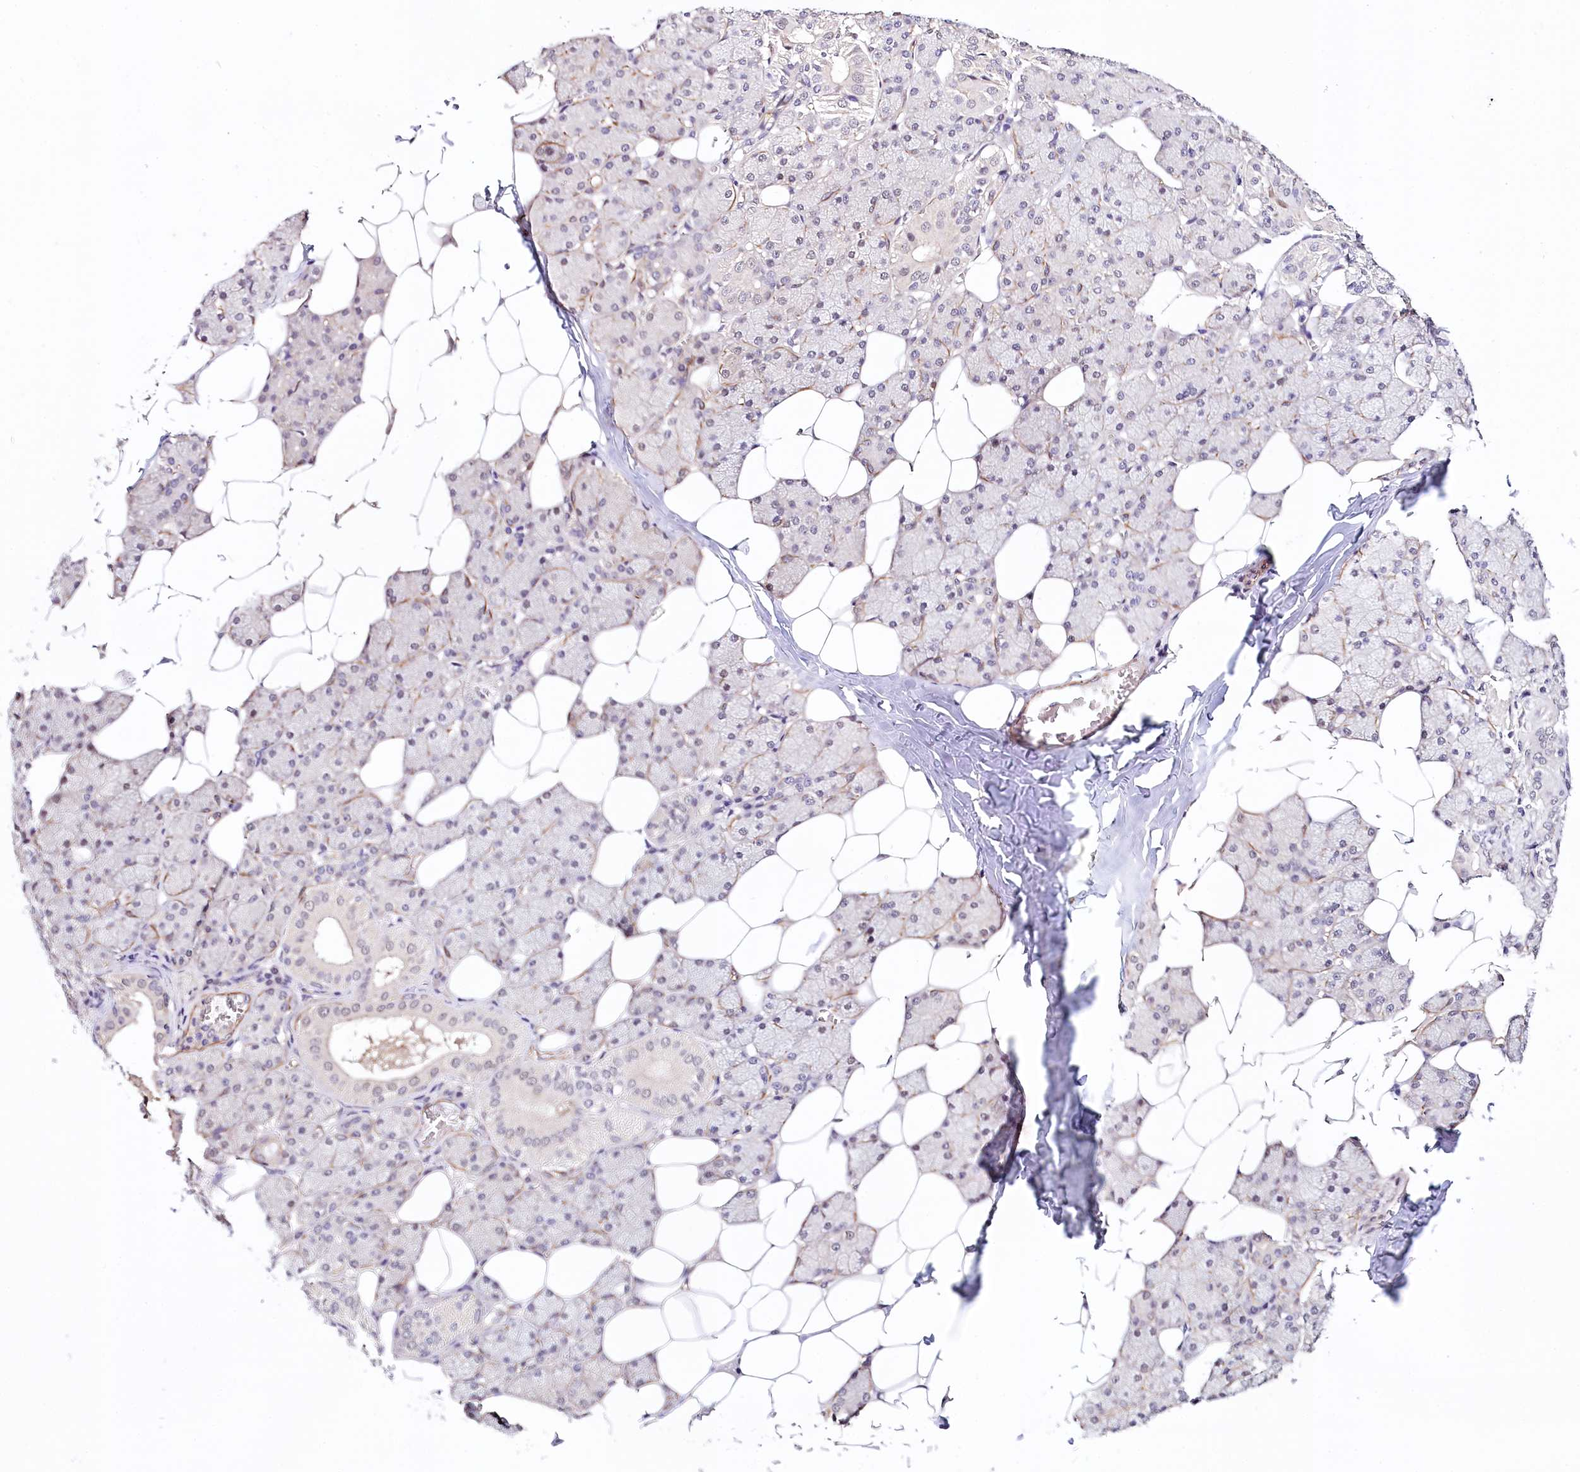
{"staining": {"intensity": "negative", "quantity": "none", "location": "none"}, "tissue": "salivary gland", "cell_type": "Glandular cells", "image_type": "normal", "snomed": [{"axis": "morphology", "description": "Normal tissue, NOS"}, {"axis": "topography", "description": "Salivary gland"}], "caption": "A high-resolution micrograph shows IHC staining of normal salivary gland, which reveals no significant staining in glandular cells.", "gene": "PPP2R5B", "patient": {"sex": "female", "age": 33}}